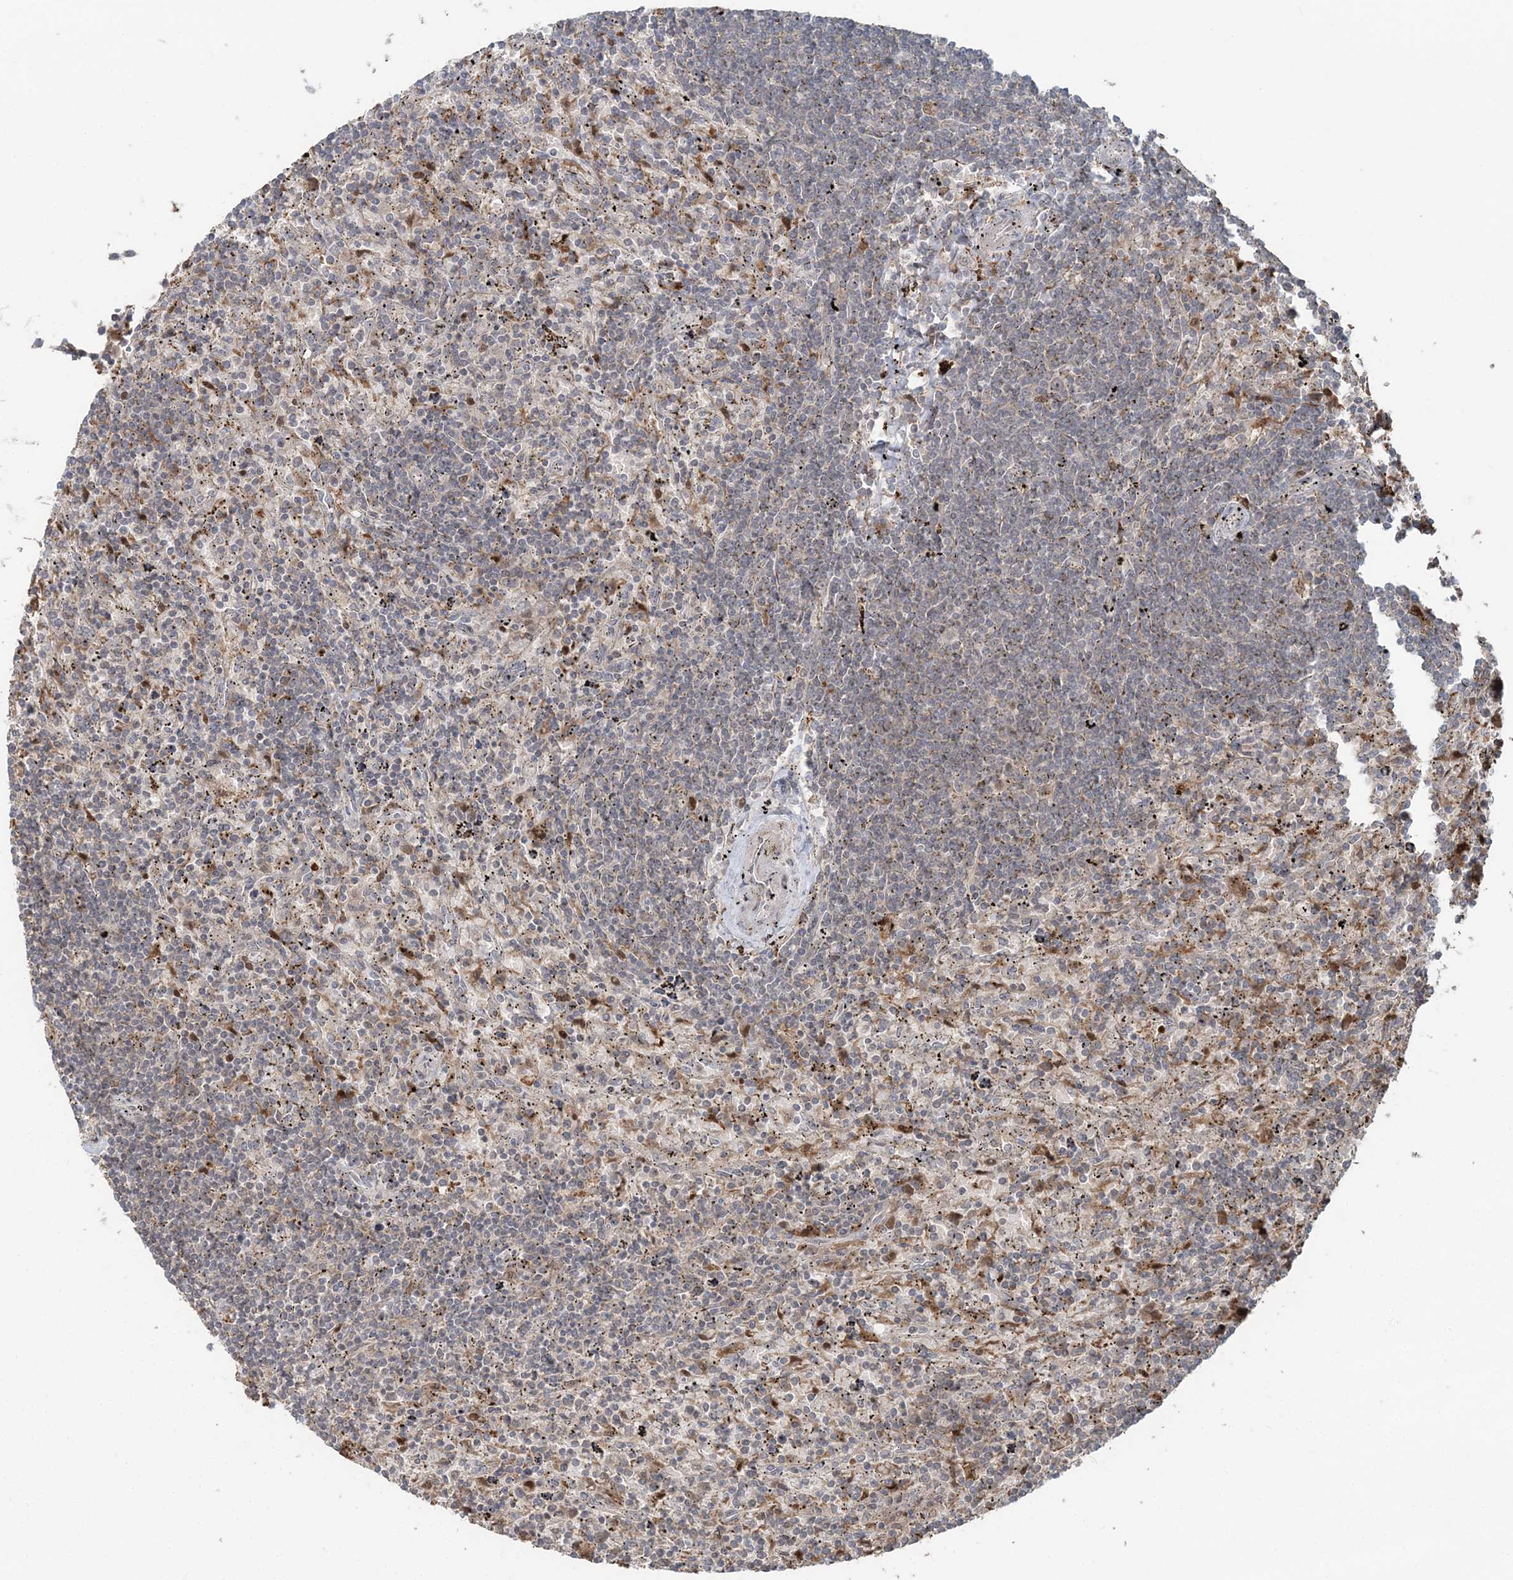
{"staining": {"intensity": "negative", "quantity": "none", "location": "none"}, "tissue": "lymphoma", "cell_type": "Tumor cells", "image_type": "cancer", "snomed": [{"axis": "morphology", "description": "Malignant lymphoma, non-Hodgkin's type, Low grade"}, {"axis": "topography", "description": "Spleen"}], "caption": "There is no significant expression in tumor cells of low-grade malignant lymphoma, non-Hodgkin's type.", "gene": "SLU7", "patient": {"sex": "male", "age": 76}}